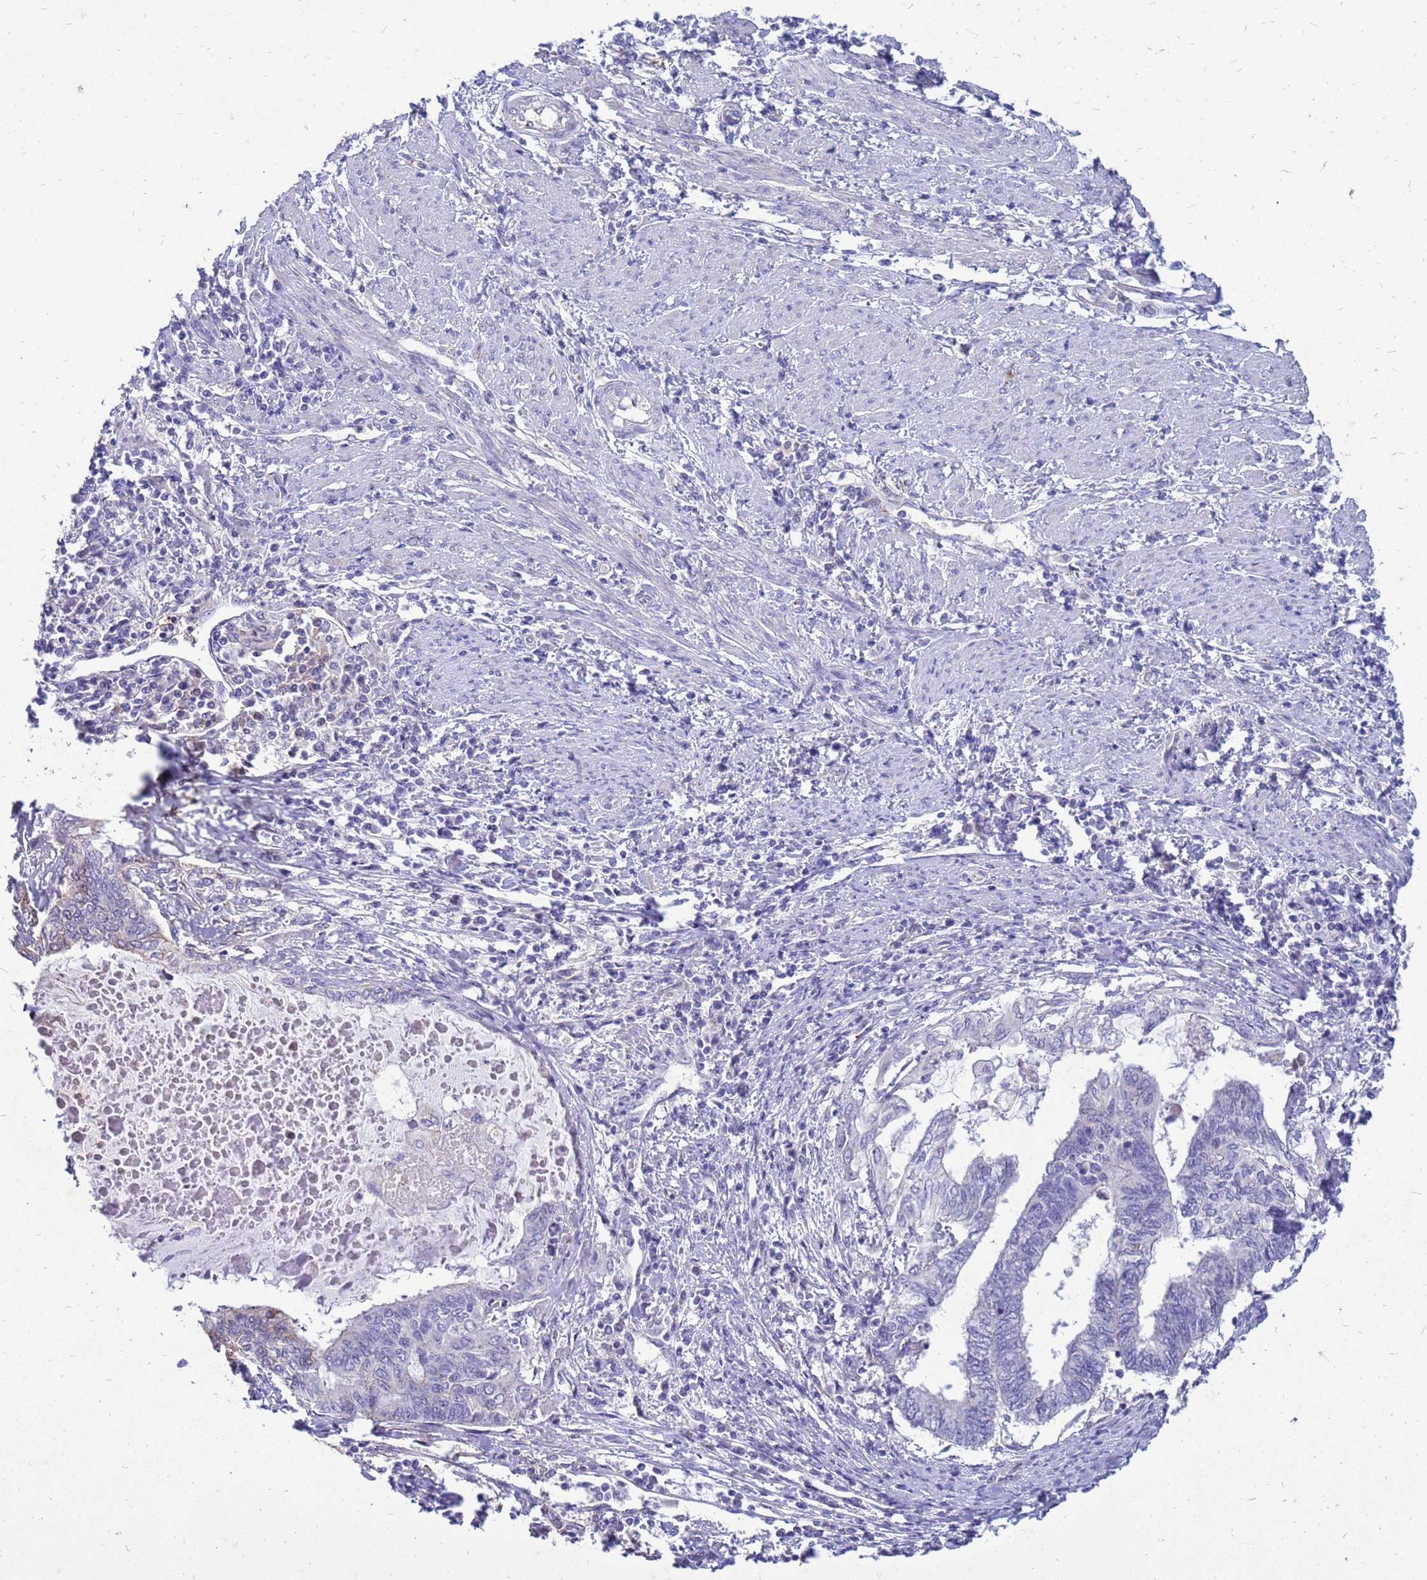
{"staining": {"intensity": "negative", "quantity": "none", "location": "none"}, "tissue": "endometrial cancer", "cell_type": "Tumor cells", "image_type": "cancer", "snomed": [{"axis": "morphology", "description": "Adenocarcinoma, NOS"}, {"axis": "topography", "description": "Uterus"}, {"axis": "topography", "description": "Endometrium"}], "caption": "Endometrial adenocarcinoma was stained to show a protein in brown. There is no significant positivity in tumor cells. The staining was performed using DAB to visualize the protein expression in brown, while the nuclei were stained in blue with hematoxylin (Magnification: 20x).", "gene": "AKR1C1", "patient": {"sex": "female", "age": 70}}